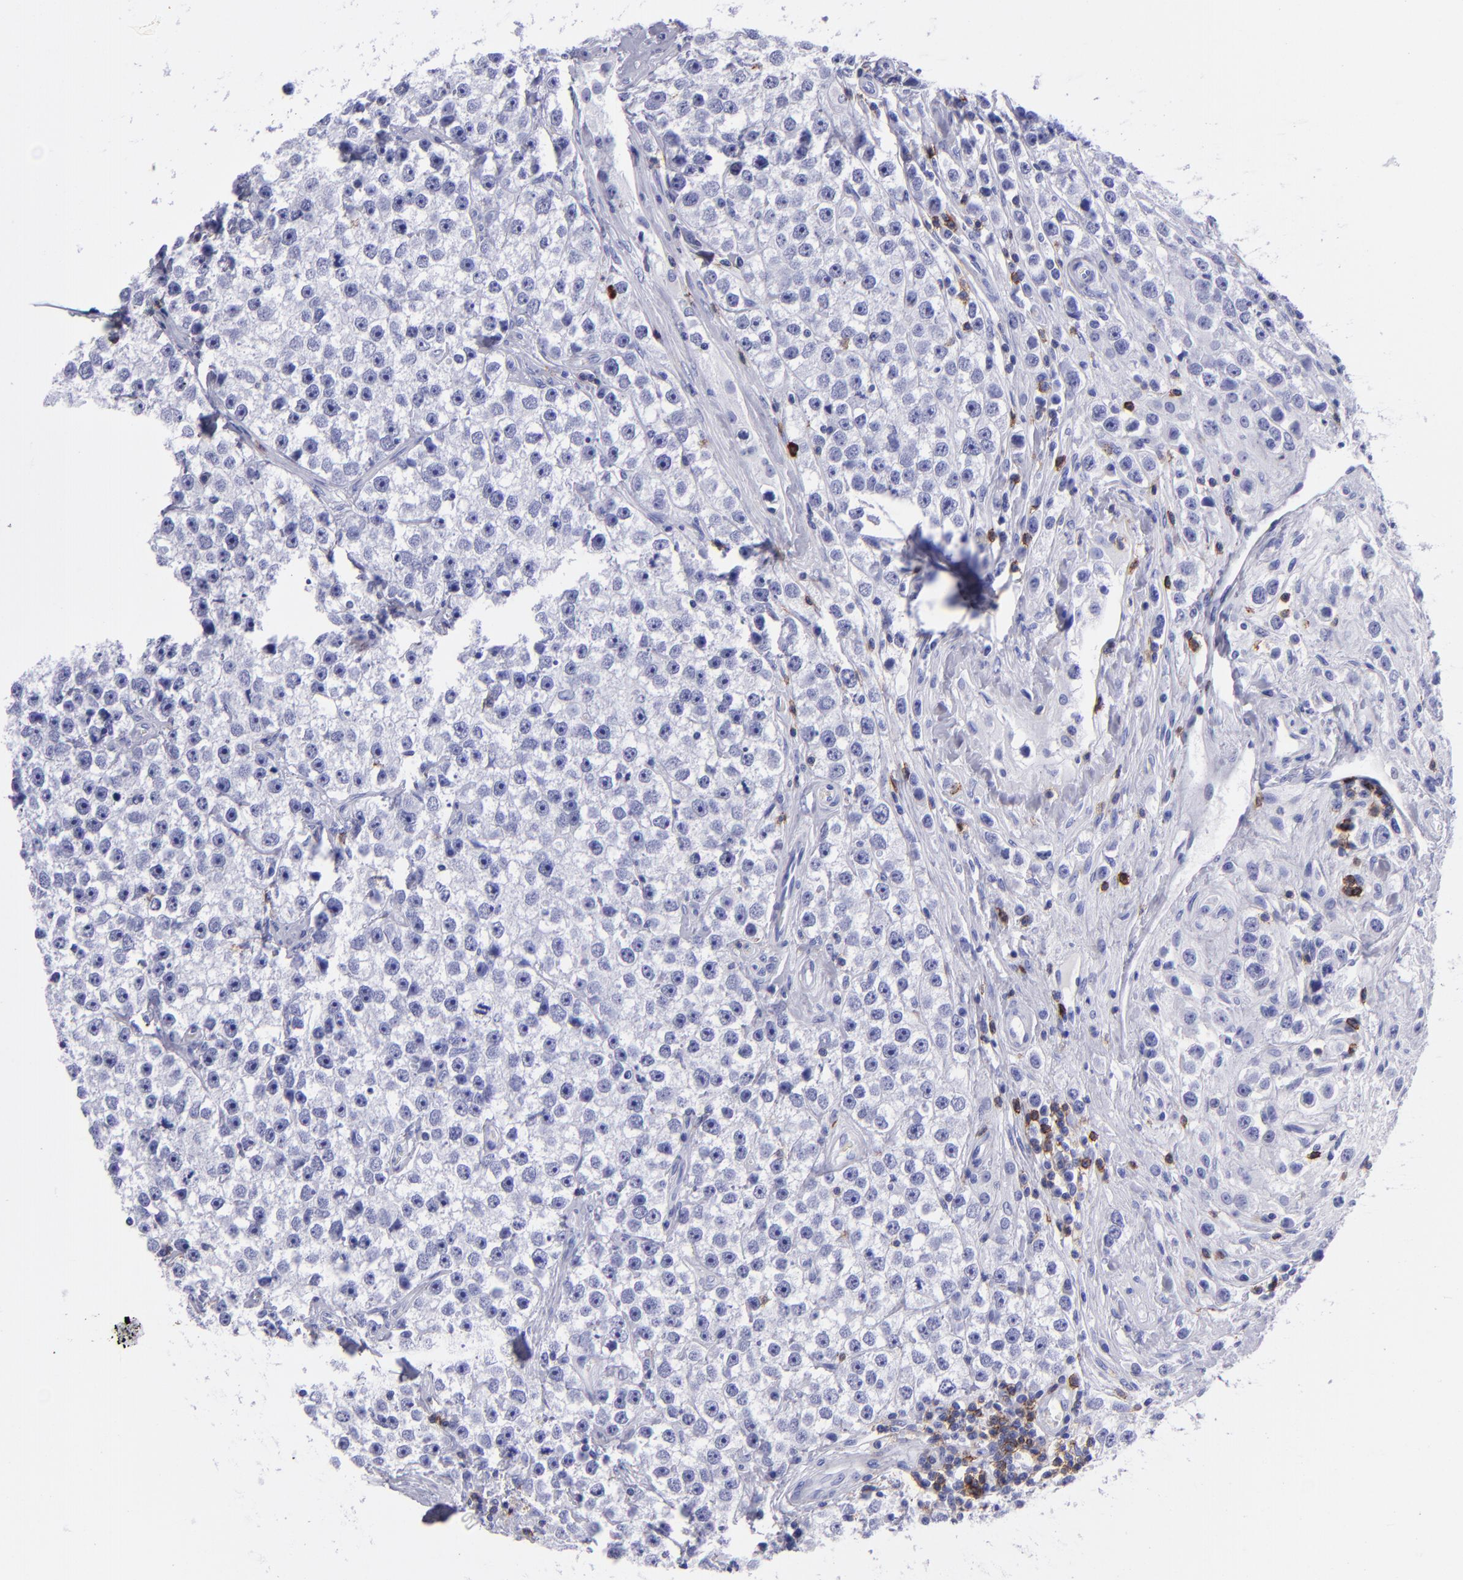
{"staining": {"intensity": "negative", "quantity": "none", "location": "none"}, "tissue": "testis cancer", "cell_type": "Tumor cells", "image_type": "cancer", "snomed": [{"axis": "morphology", "description": "Seminoma, NOS"}, {"axis": "topography", "description": "Testis"}], "caption": "A micrograph of human testis seminoma is negative for staining in tumor cells.", "gene": "CD6", "patient": {"sex": "male", "age": 32}}